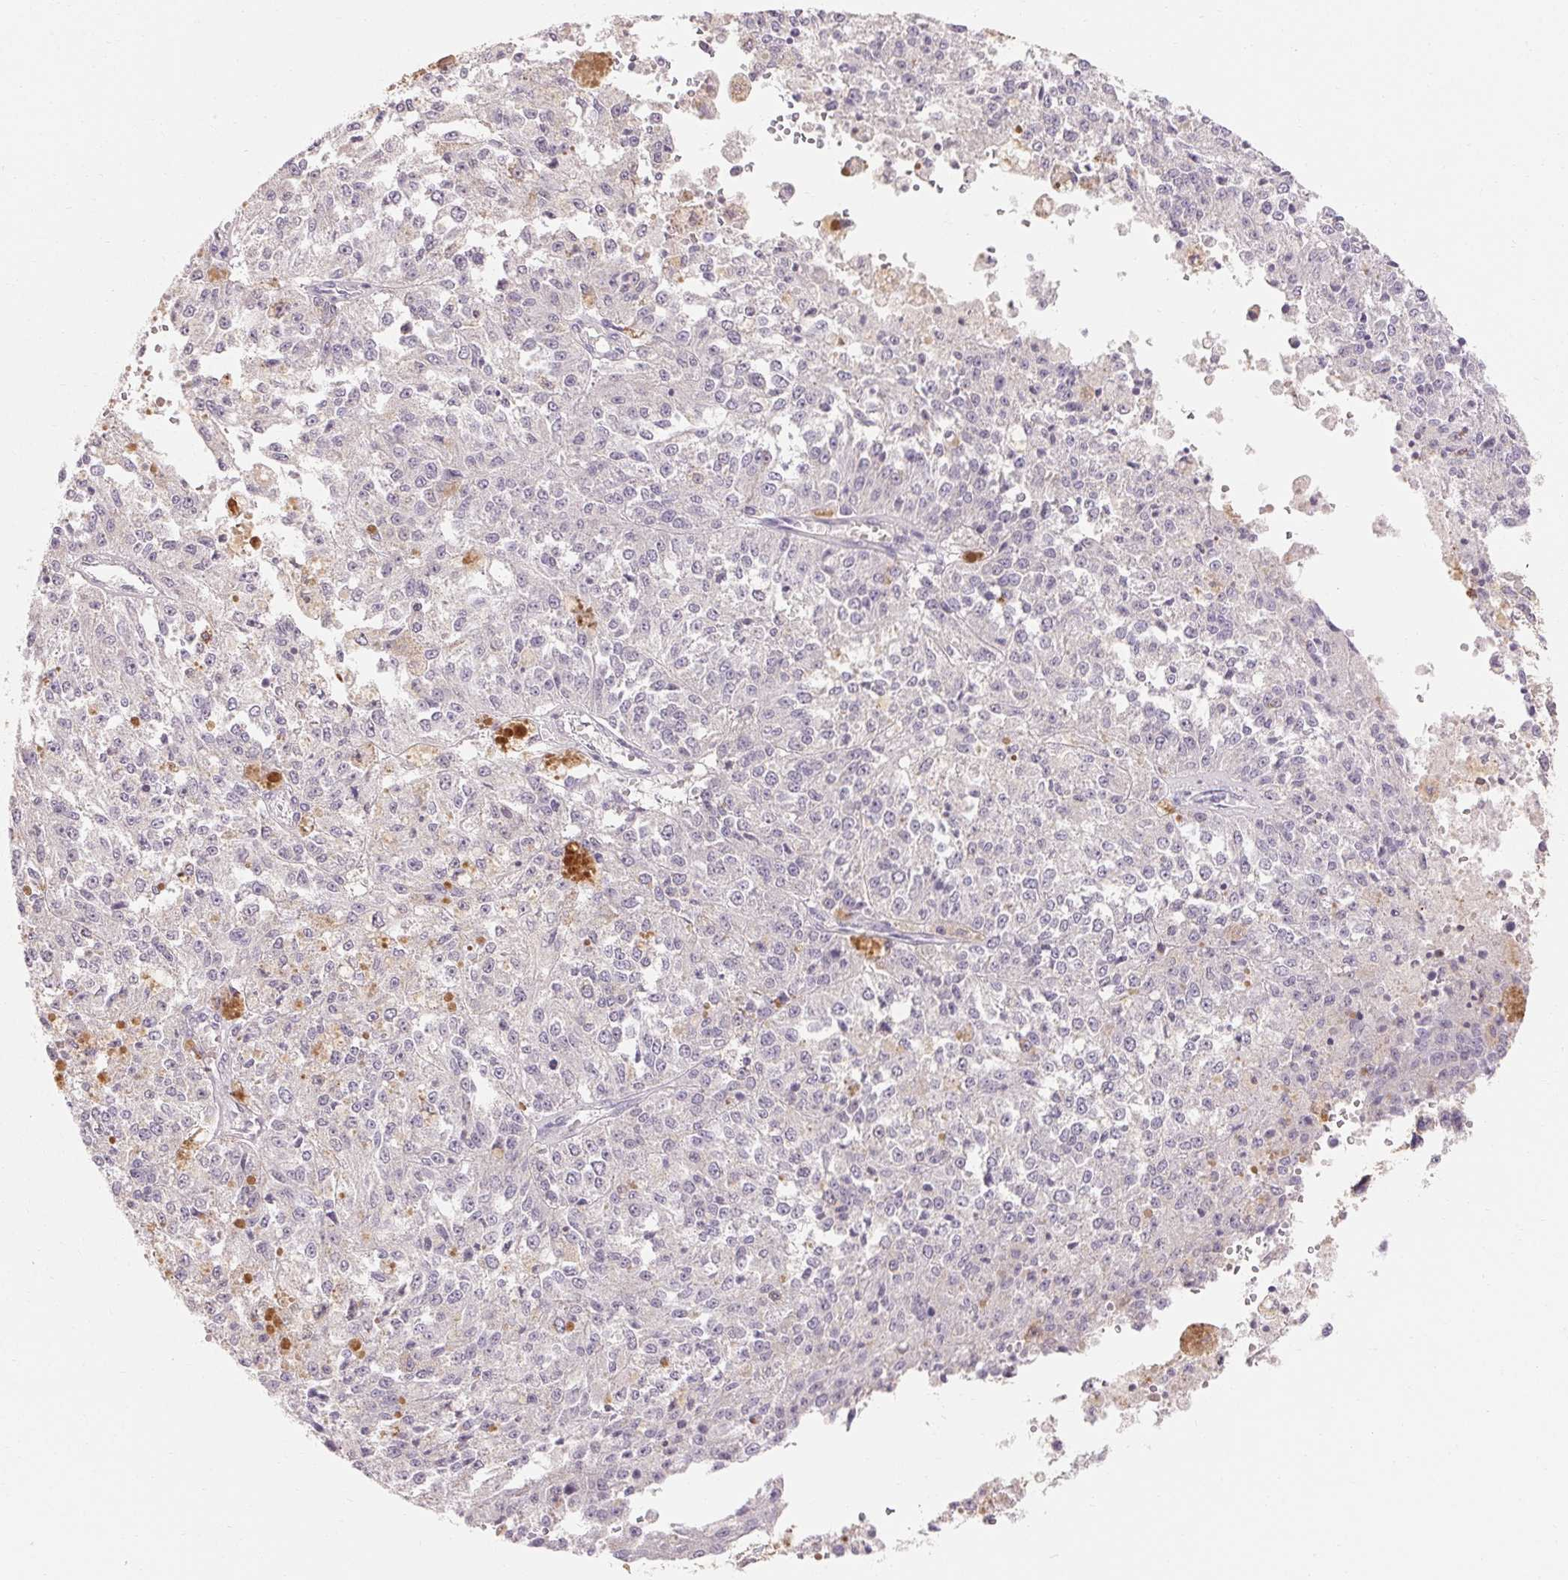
{"staining": {"intensity": "negative", "quantity": "none", "location": "none"}, "tissue": "melanoma", "cell_type": "Tumor cells", "image_type": "cancer", "snomed": [{"axis": "morphology", "description": "Malignant melanoma, Metastatic site"}, {"axis": "topography", "description": "Lymph node"}], "caption": "IHC micrograph of melanoma stained for a protein (brown), which shows no staining in tumor cells.", "gene": "MAP7D2", "patient": {"sex": "female", "age": 64}}